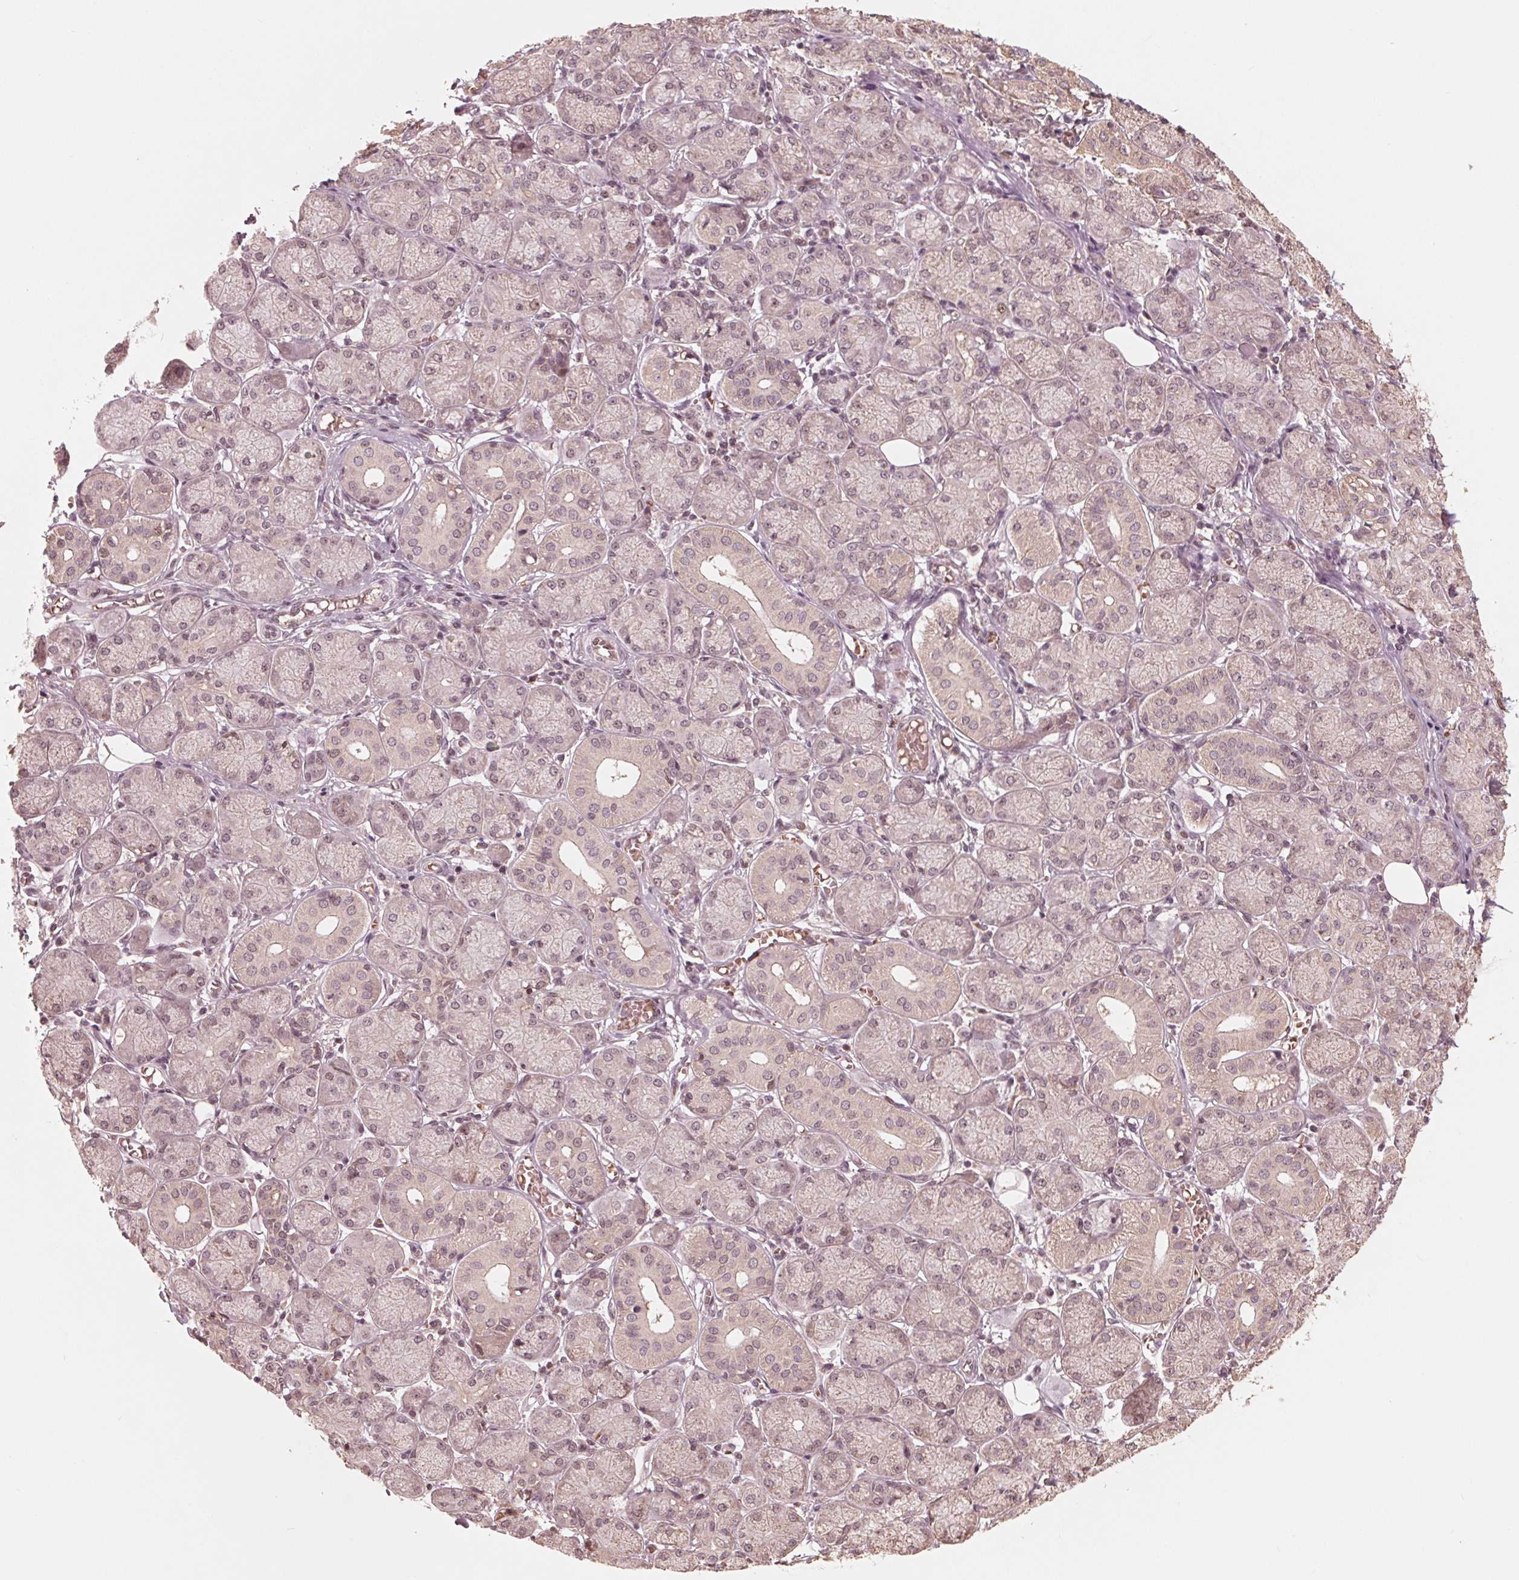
{"staining": {"intensity": "weak", "quantity": "25%-75%", "location": "cytoplasmic/membranous,nuclear"}, "tissue": "salivary gland", "cell_type": "Glandular cells", "image_type": "normal", "snomed": [{"axis": "morphology", "description": "Normal tissue, NOS"}, {"axis": "topography", "description": "Salivary gland"}, {"axis": "topography", "description": "Peripheral nerve tissue"}], "caption": "Glandular cells show low levels of weak cytoplasmic/membranous,nuclear expression in approximately 25%-75% of cells in normal human salivary gland.", "gene": "HIRIP3", "patient": {"sex": "female", "age": 24}}